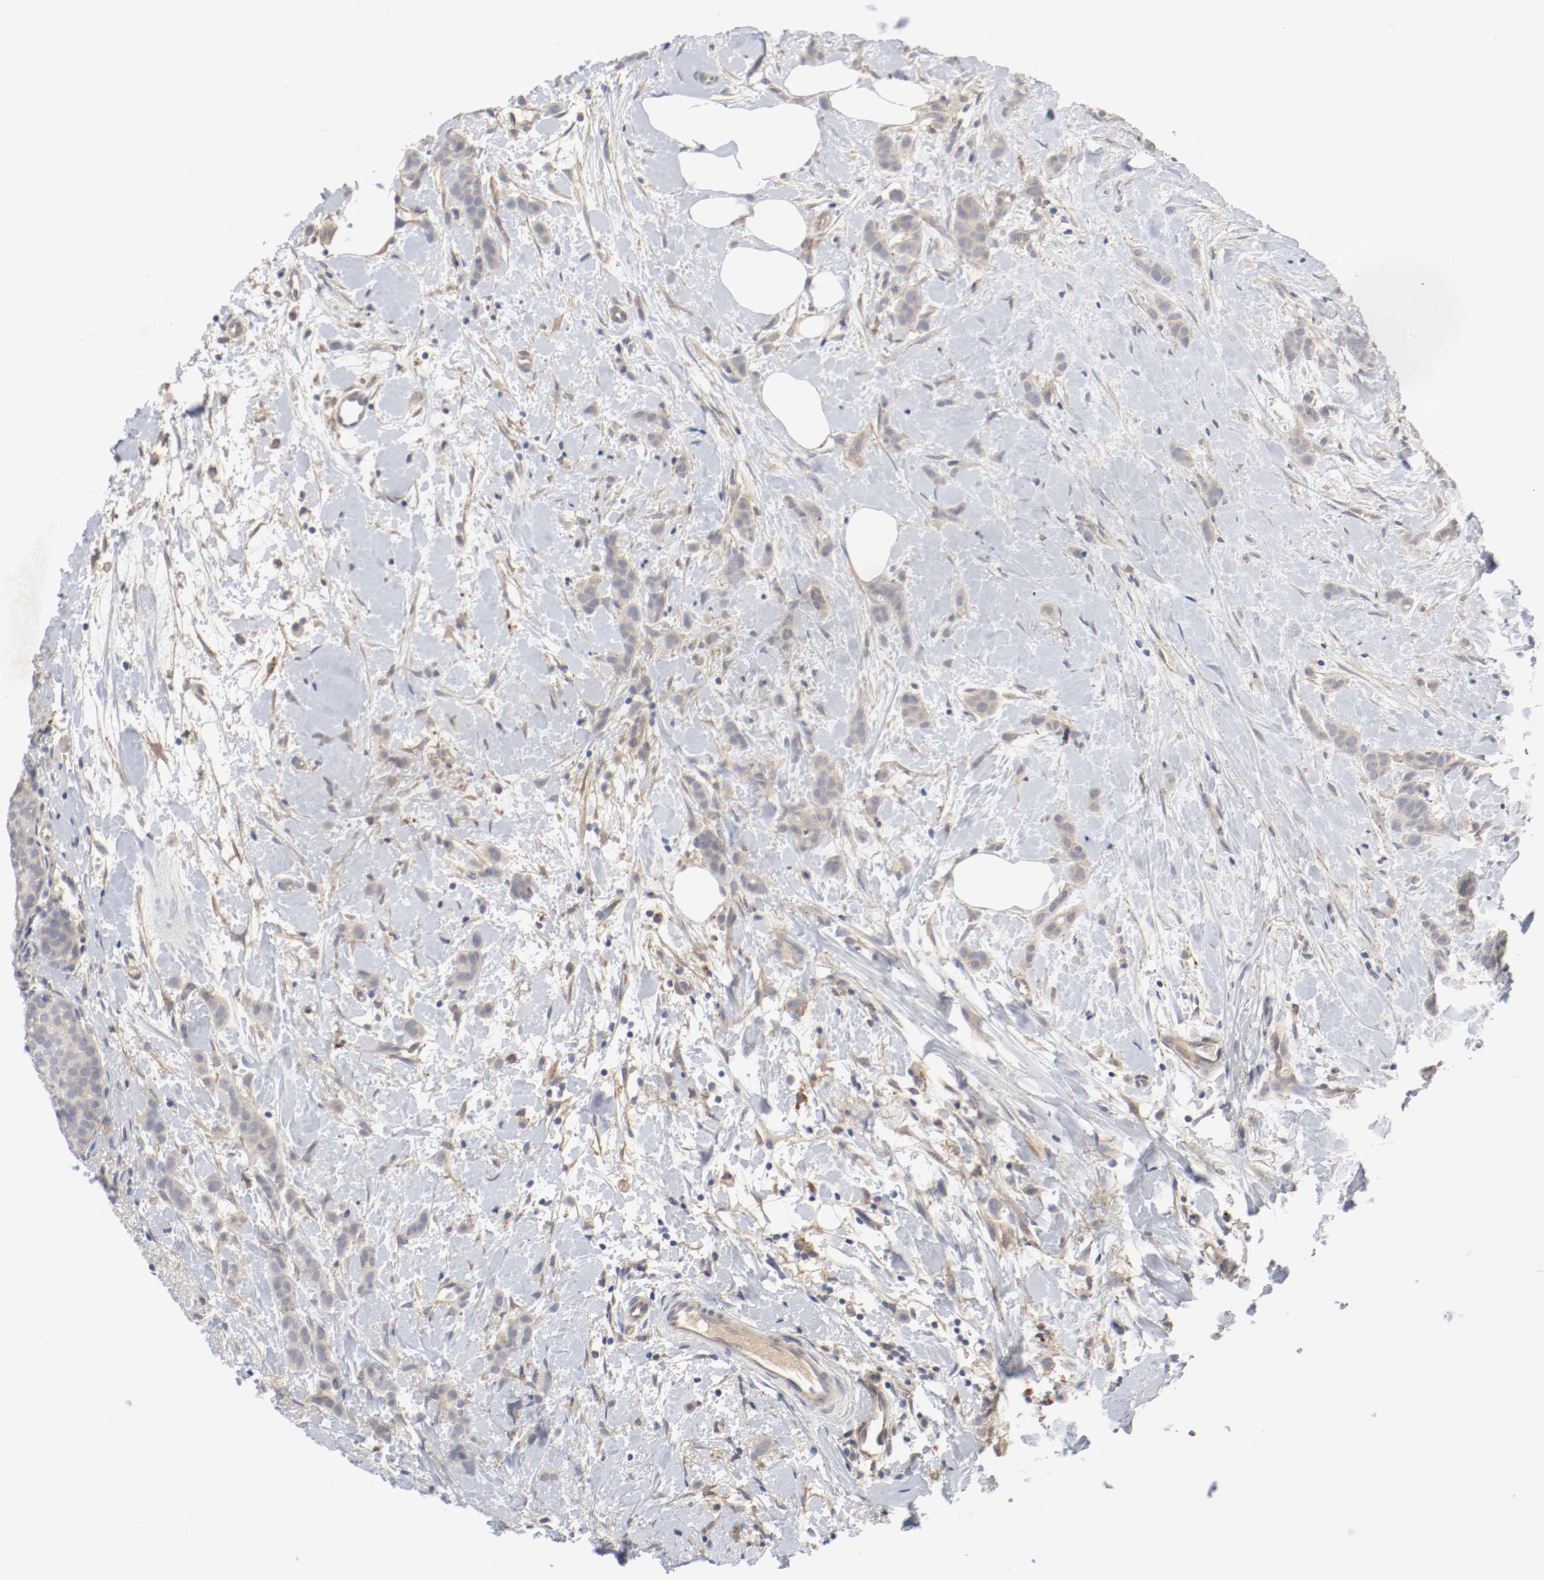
{"staining": {"intensity": "weak", "quantity": ">75%", "location": "cytoplasmic/membranous"}, "tissue": "breast cancer", "cell_type": "Tumor cells", "image_type": "cancer", "snomed": [{"axis": "morphology", "description": "Lobular carcinoma, in situ"}, {"axis": "morphology", "description": "Lobular carcinoma"}, {"axis": "topography", "description": "Breast"}], "caption": "DAB (3,3'-diaminobenzidine) immunohistochemical staining of lobular carcinoma in situ (breast) exhibits weak cytoplasmic/membranous protein expression in about >75% of tumor cells.", "gene": "REN", "patient": {"sex": "female", "age": 41}}